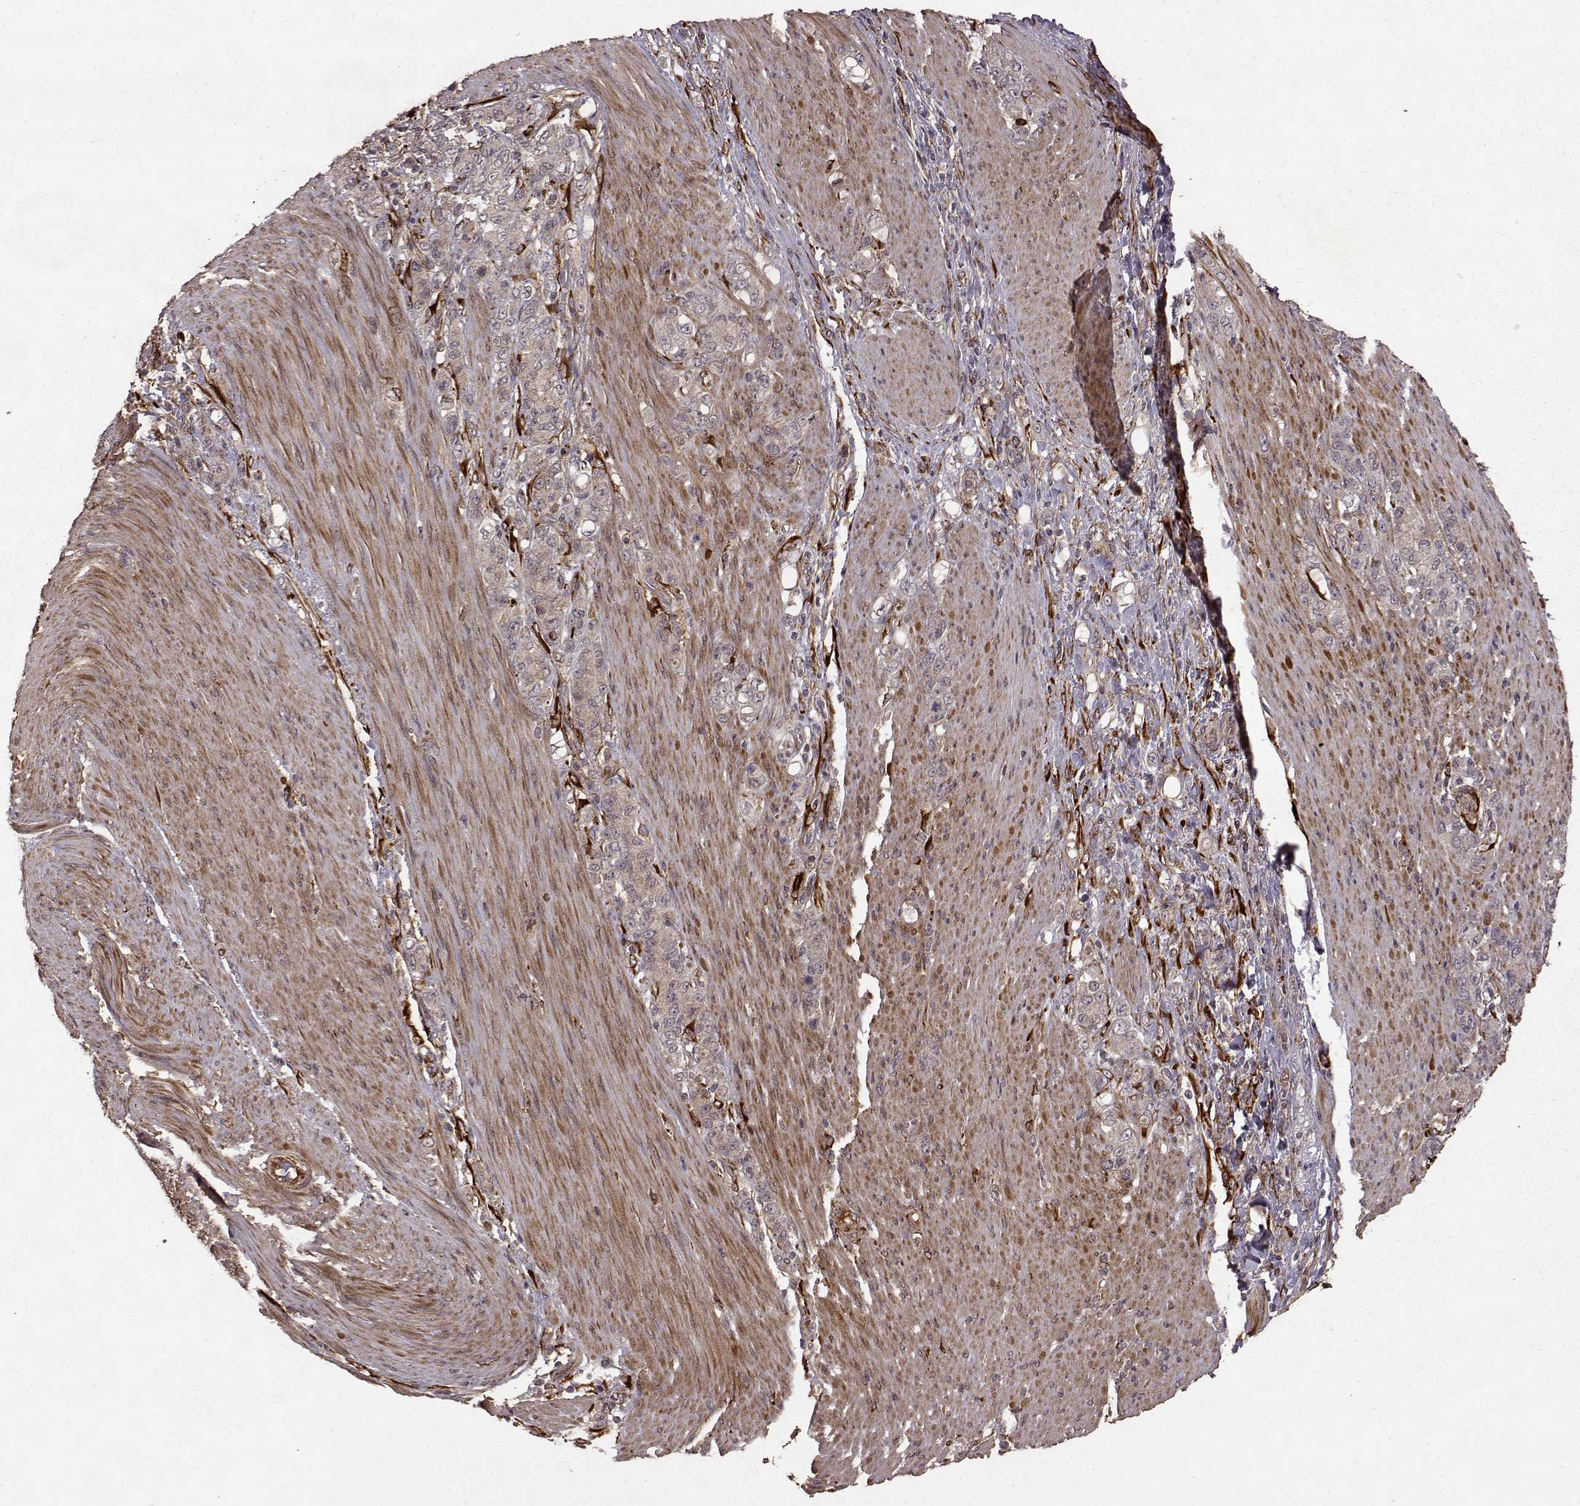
{"staining": {"intensity": "moderate", "quantity": "<25%", "location": "cytoplasmic/membranous"}, "tissue": "stomach cancer", "cell_type": "Tumor cells", "image_type": "cancer", "snomed": [{"axis": "morphology", "description": "Adenocarcinoma, NOS"}, {"axis": "topography", "description": "Stomach"}], "caption": "Immunohistochemical staining of stomach cancer (adenocarcinoma) reveals low levels of moderate cytoplasmic/membranous protein staining in about <25% of tumor cells.", "gene": "FSTL1", "patient": {"sex": "female", "age": 79}}